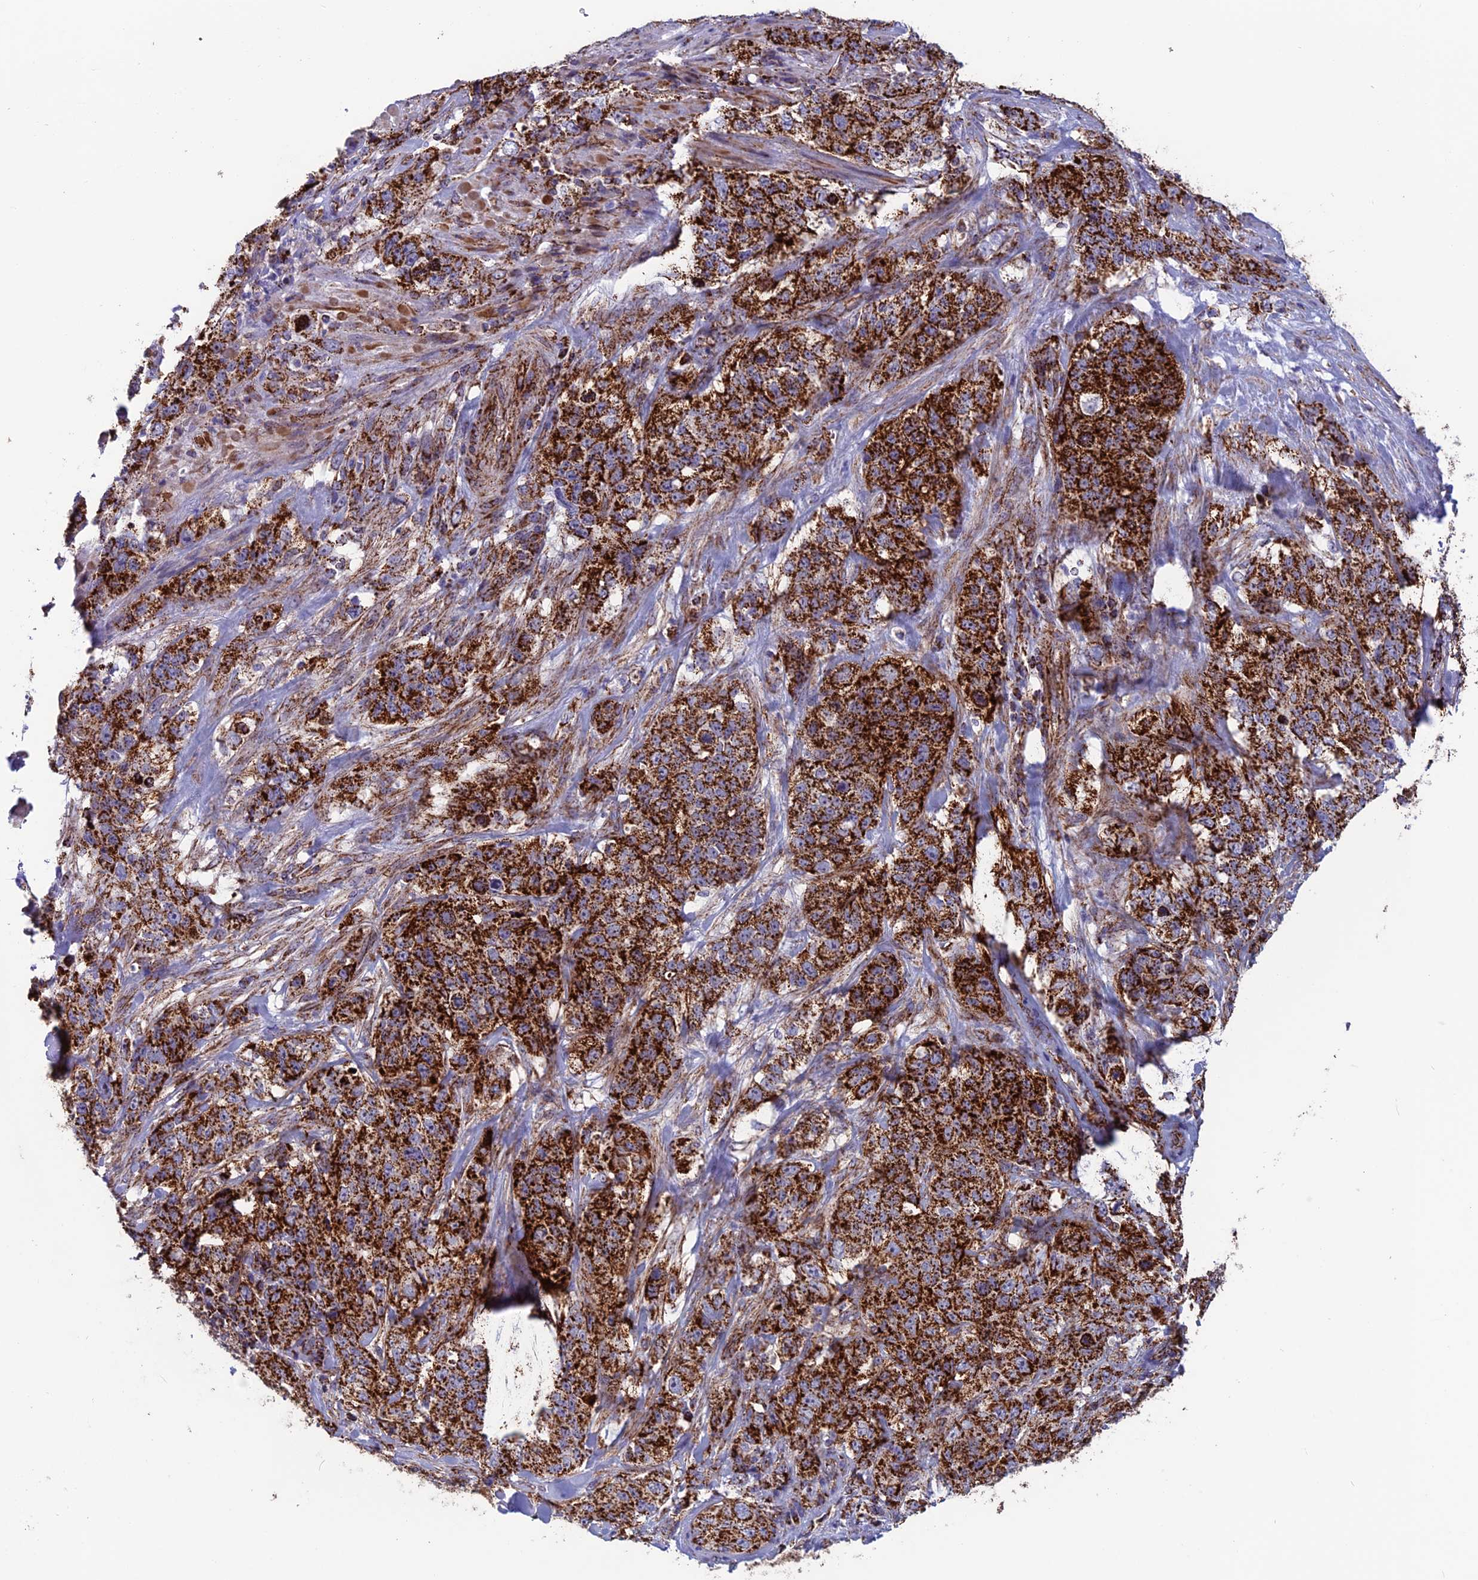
{"staining": {"intensity": "strong", "quantity": ">75%", "location": "cytoplasmic/membranous"}, "tissue": "stomach cancer", "cell_type": "Tumor cells", "image_type": "cancer", "snomed": [{"axis": "morphology", "description": "Adenocarcinoma, NOS"}, {"axis": "topography", "description": "Stomach"}], "caption": "Human stomach cancer (adenocarcinoma) stained for a protein (brown) reveals strong cytoplasmic/membranous positive staining in about >75% of tumor cells.", "gene": "MRPS18B", "patient": {"sex": "male", "age": 48}}